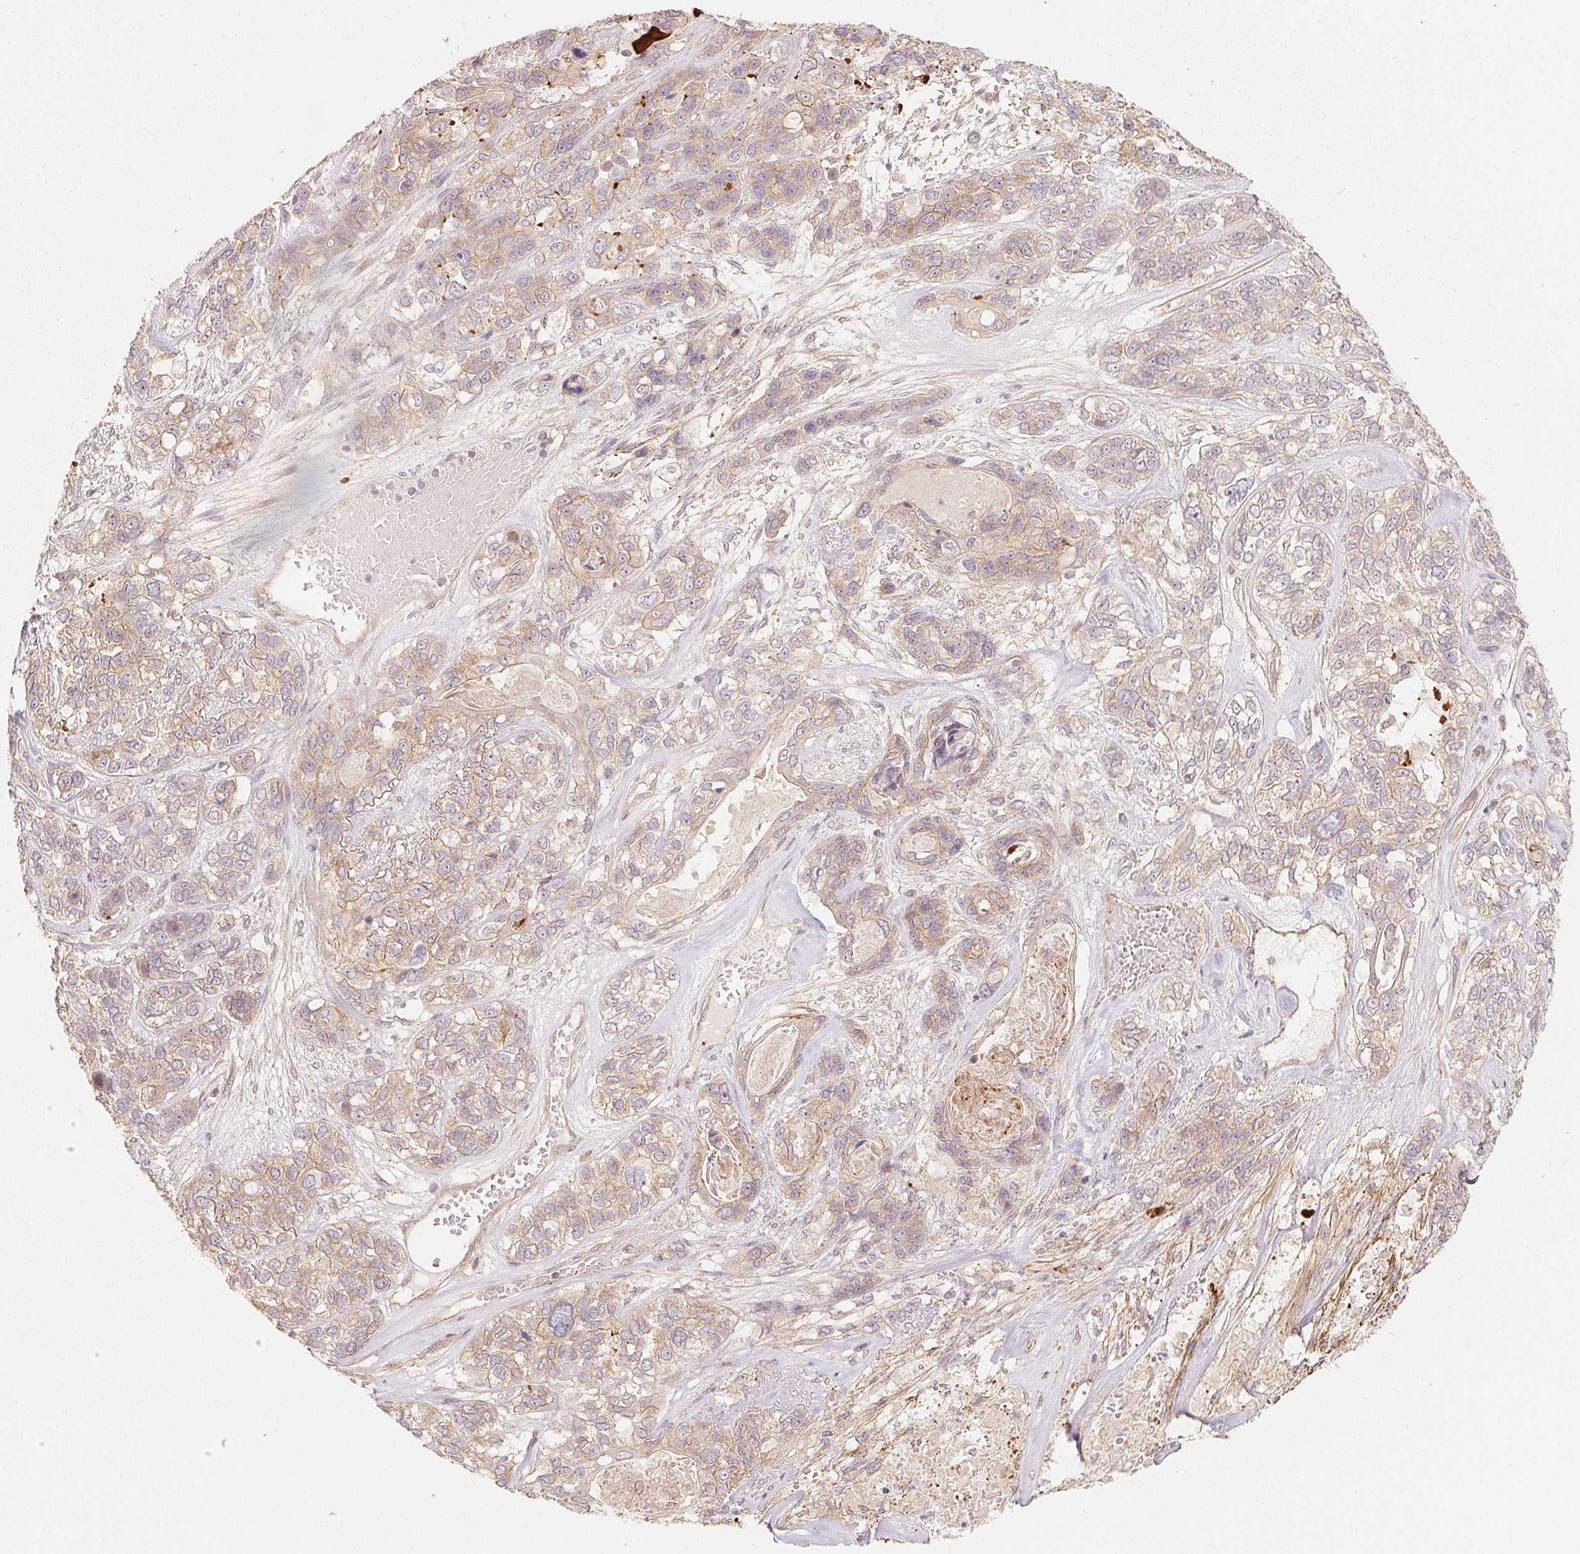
{"staining": {"intensity": "weak", "quantity": ">75%", "location": "cytoplasmic/membranous"}, "tissue": "lung cancer", "cell_type": "Tumor cells", "image_type": "cancer", "snomed": [{"axis": "morphology", "description": "Squamous cell carcinoma, NOS"}, {"axis": "topography", "description": "Lung"}], "caption": "IHC staining of lung squamous cell carcinoma, which displays low levels of weak cytoplasmic/membranous expression in approximately >75% of tumor cells indicating weak cytoplasmic/membranous protein positivity. The staining was performed using DAB (3,3'-diaminobenzidine) (brown) for protein detection and nuclei were counterstained in hematoxylin (blue).", "gene": "WDR54", "patient": {"sex": "female", "age": 70}}